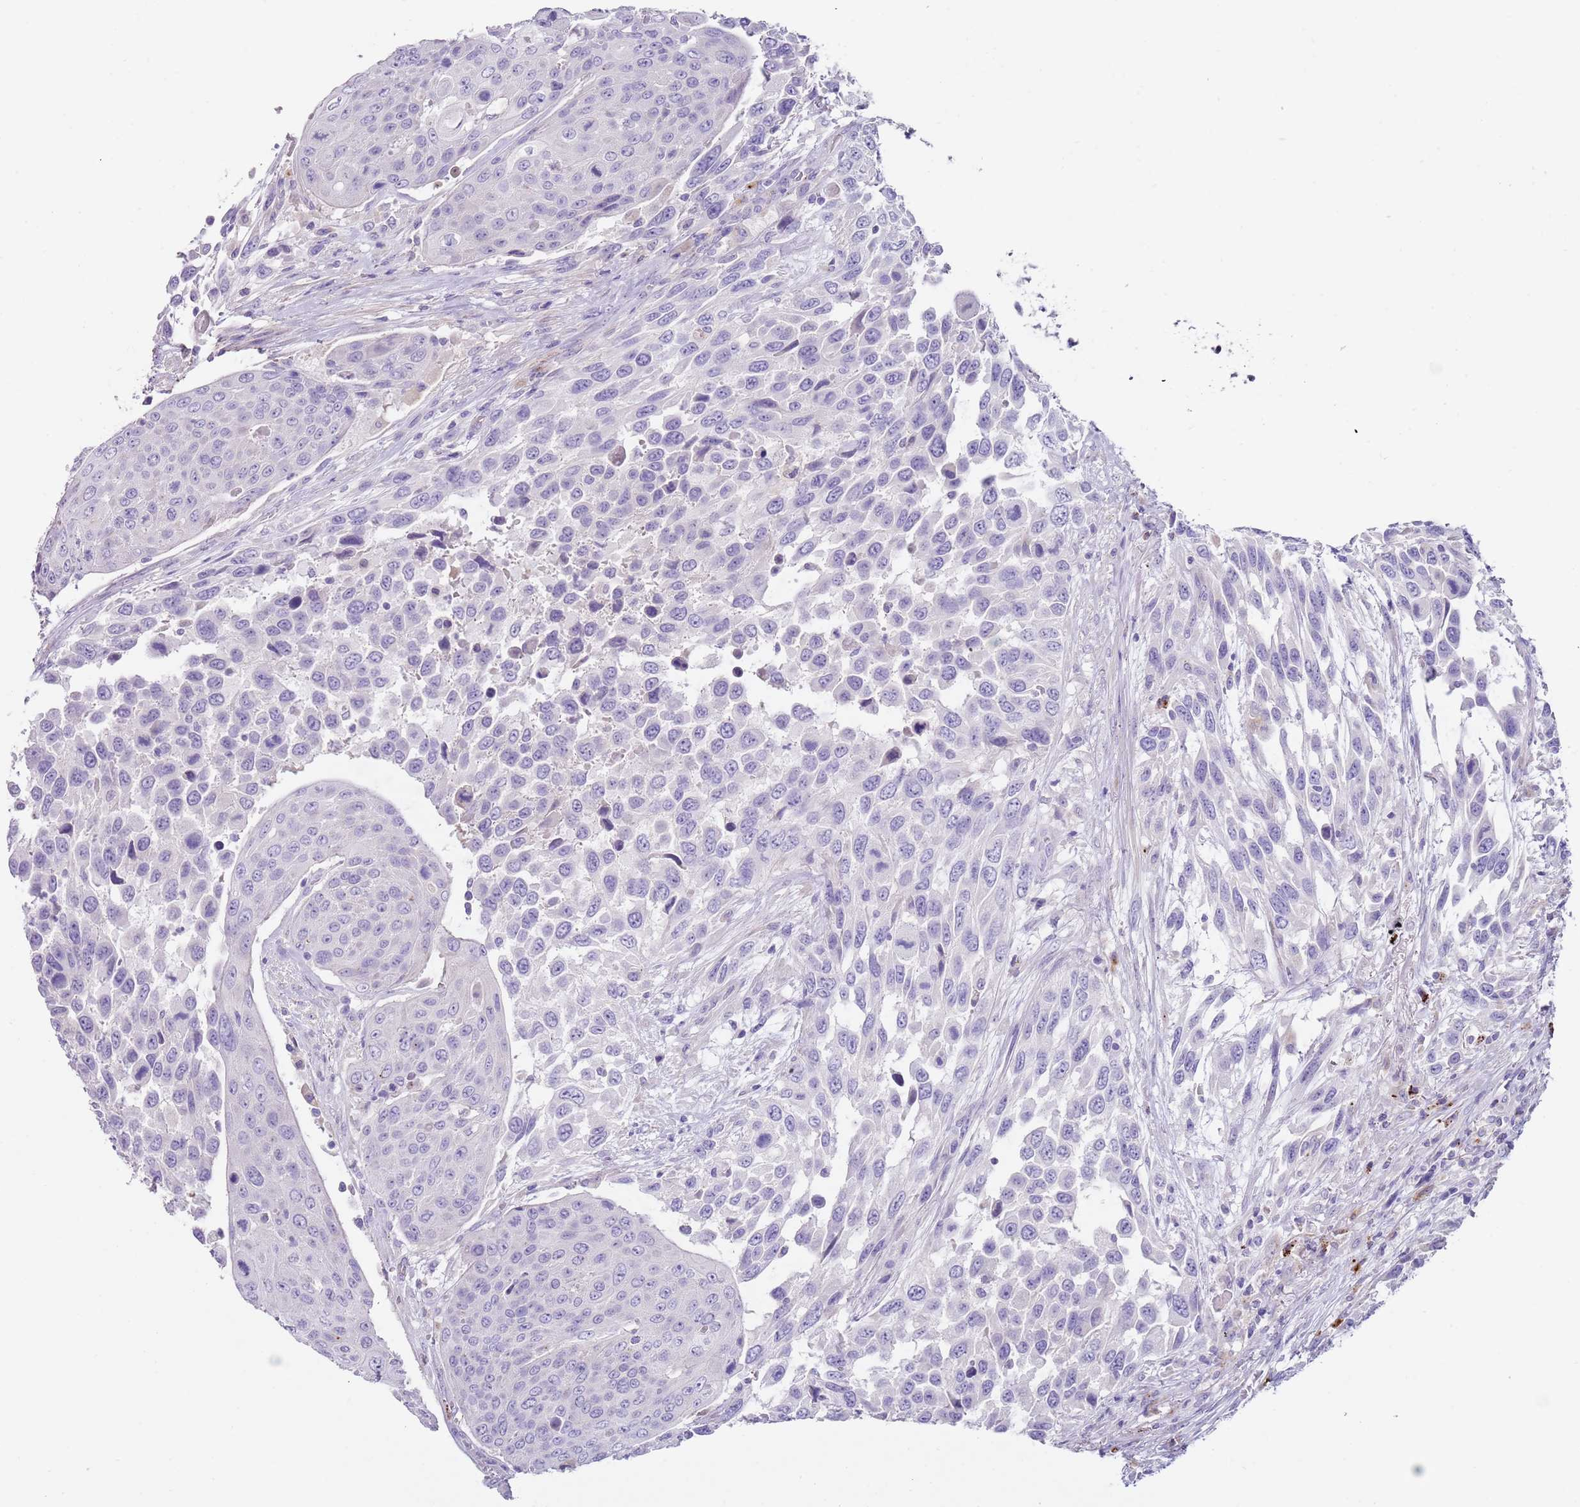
{"staining": {"intensity": "negative", "quantity": "none", "location": "none"}, "tissue": "urothelial cancer", "cell_type": "Tumor cells", "image_type": "cancer", "snomed": [{"axis": "morphology", "description": "Urothelial carcinoma, High grade"}, {"axis": "topography", "description": "Urinary bladder"}], "caption": "DAB immunohistochemical staining of human urothelial carcinoma (high-grade) demonstrates no significant staining in tumor cells.", "gene": "LRRN3", "patient": {"sex": "female", "age": 70}}